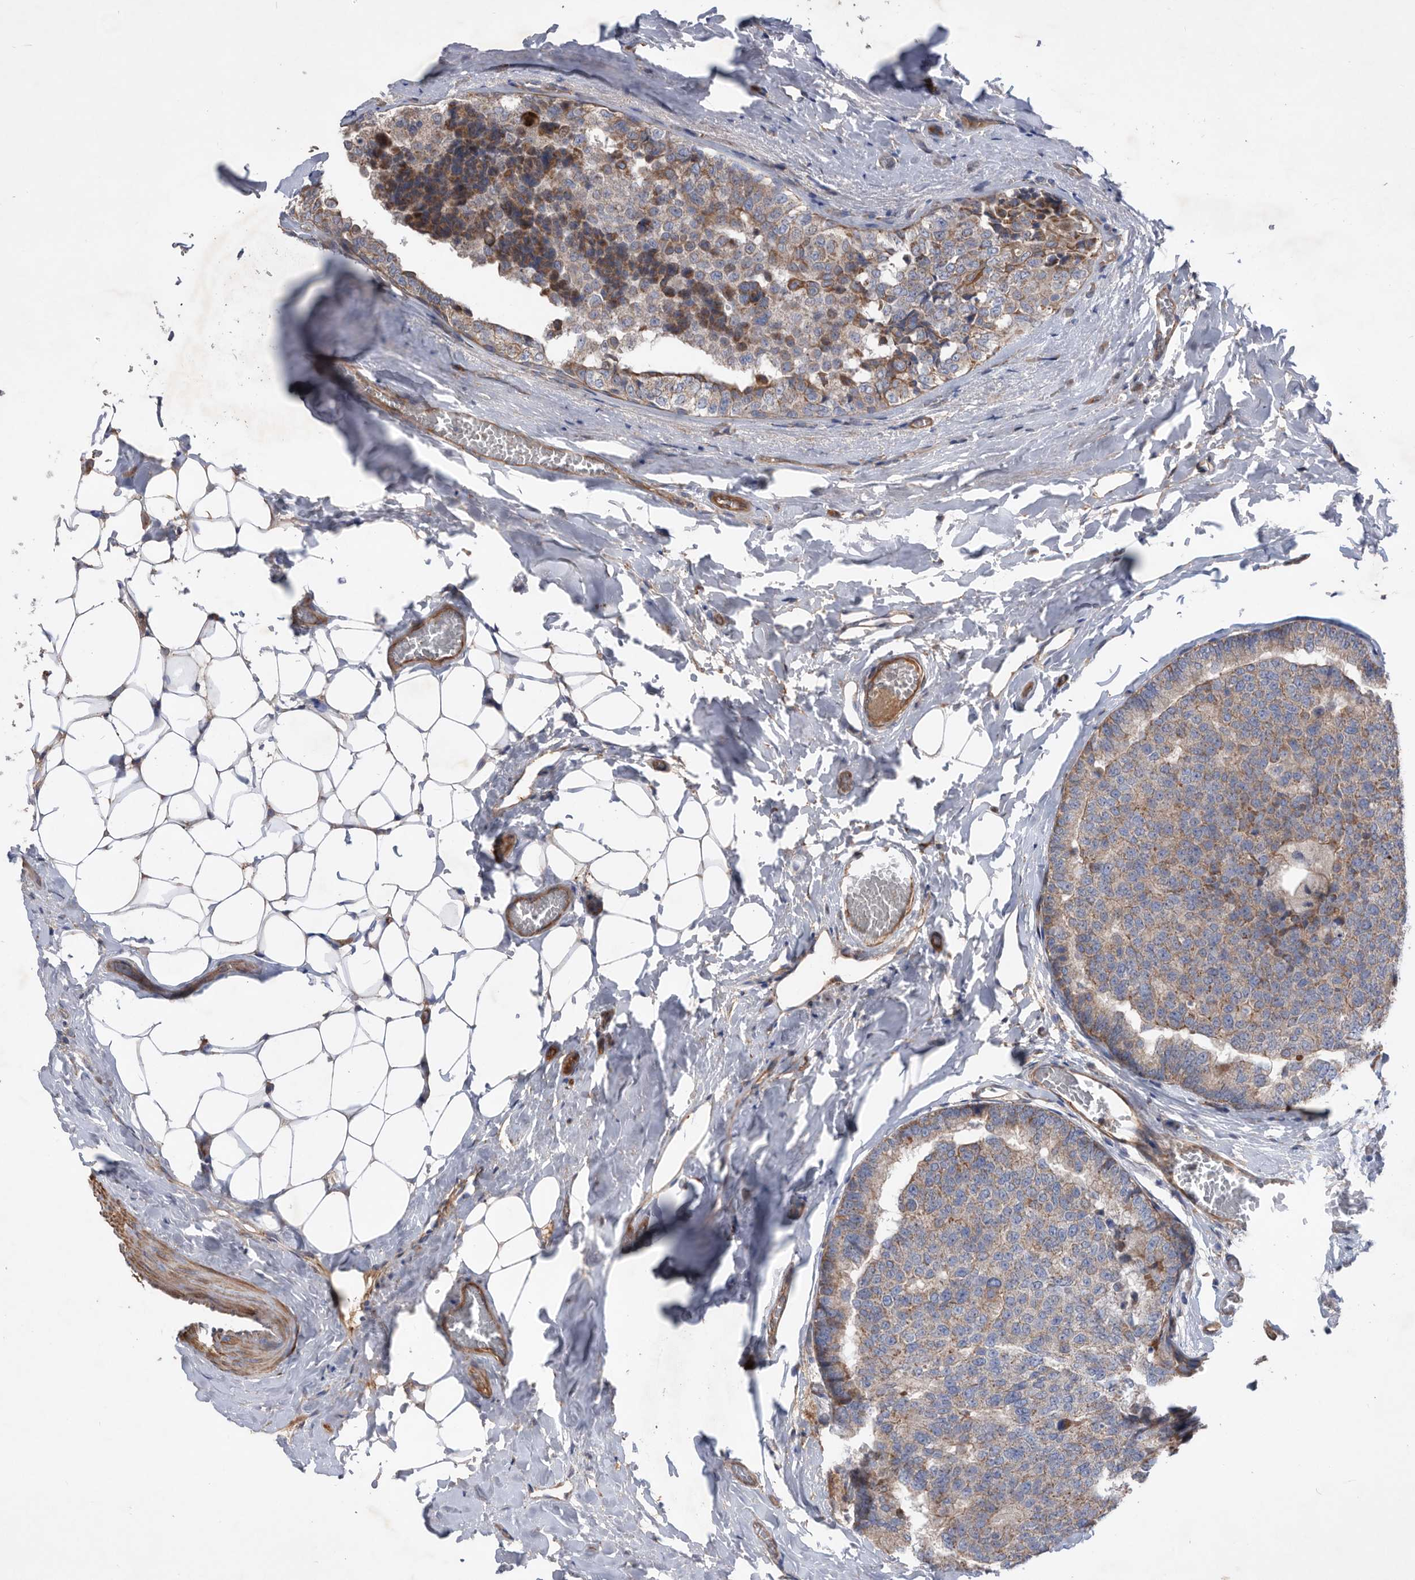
{"staining": {"intensity": "weak", "quantity": ">75%", "location": "cytoplasmic/membranous"}, "tissue": "breast cancer", "cell_type": "Tumor cells", "image_type": "cancer", "snomed": [{"axis": "morphology", "description": "Normal tissue, NOS"}, {"axis": "morphology", "description": "Duct carcinoma"}, {"axis": "topography", "description": "Breast"}], "caption": "There is low levels of weak cytoplasmic/membranous expression in tumor cells of intraductal carcinoma (breast), as demonstrated by immunohistochemical staining (brown color).", "gene": "ATP13A3", "patient": {"sex": "female", "age": 43}}